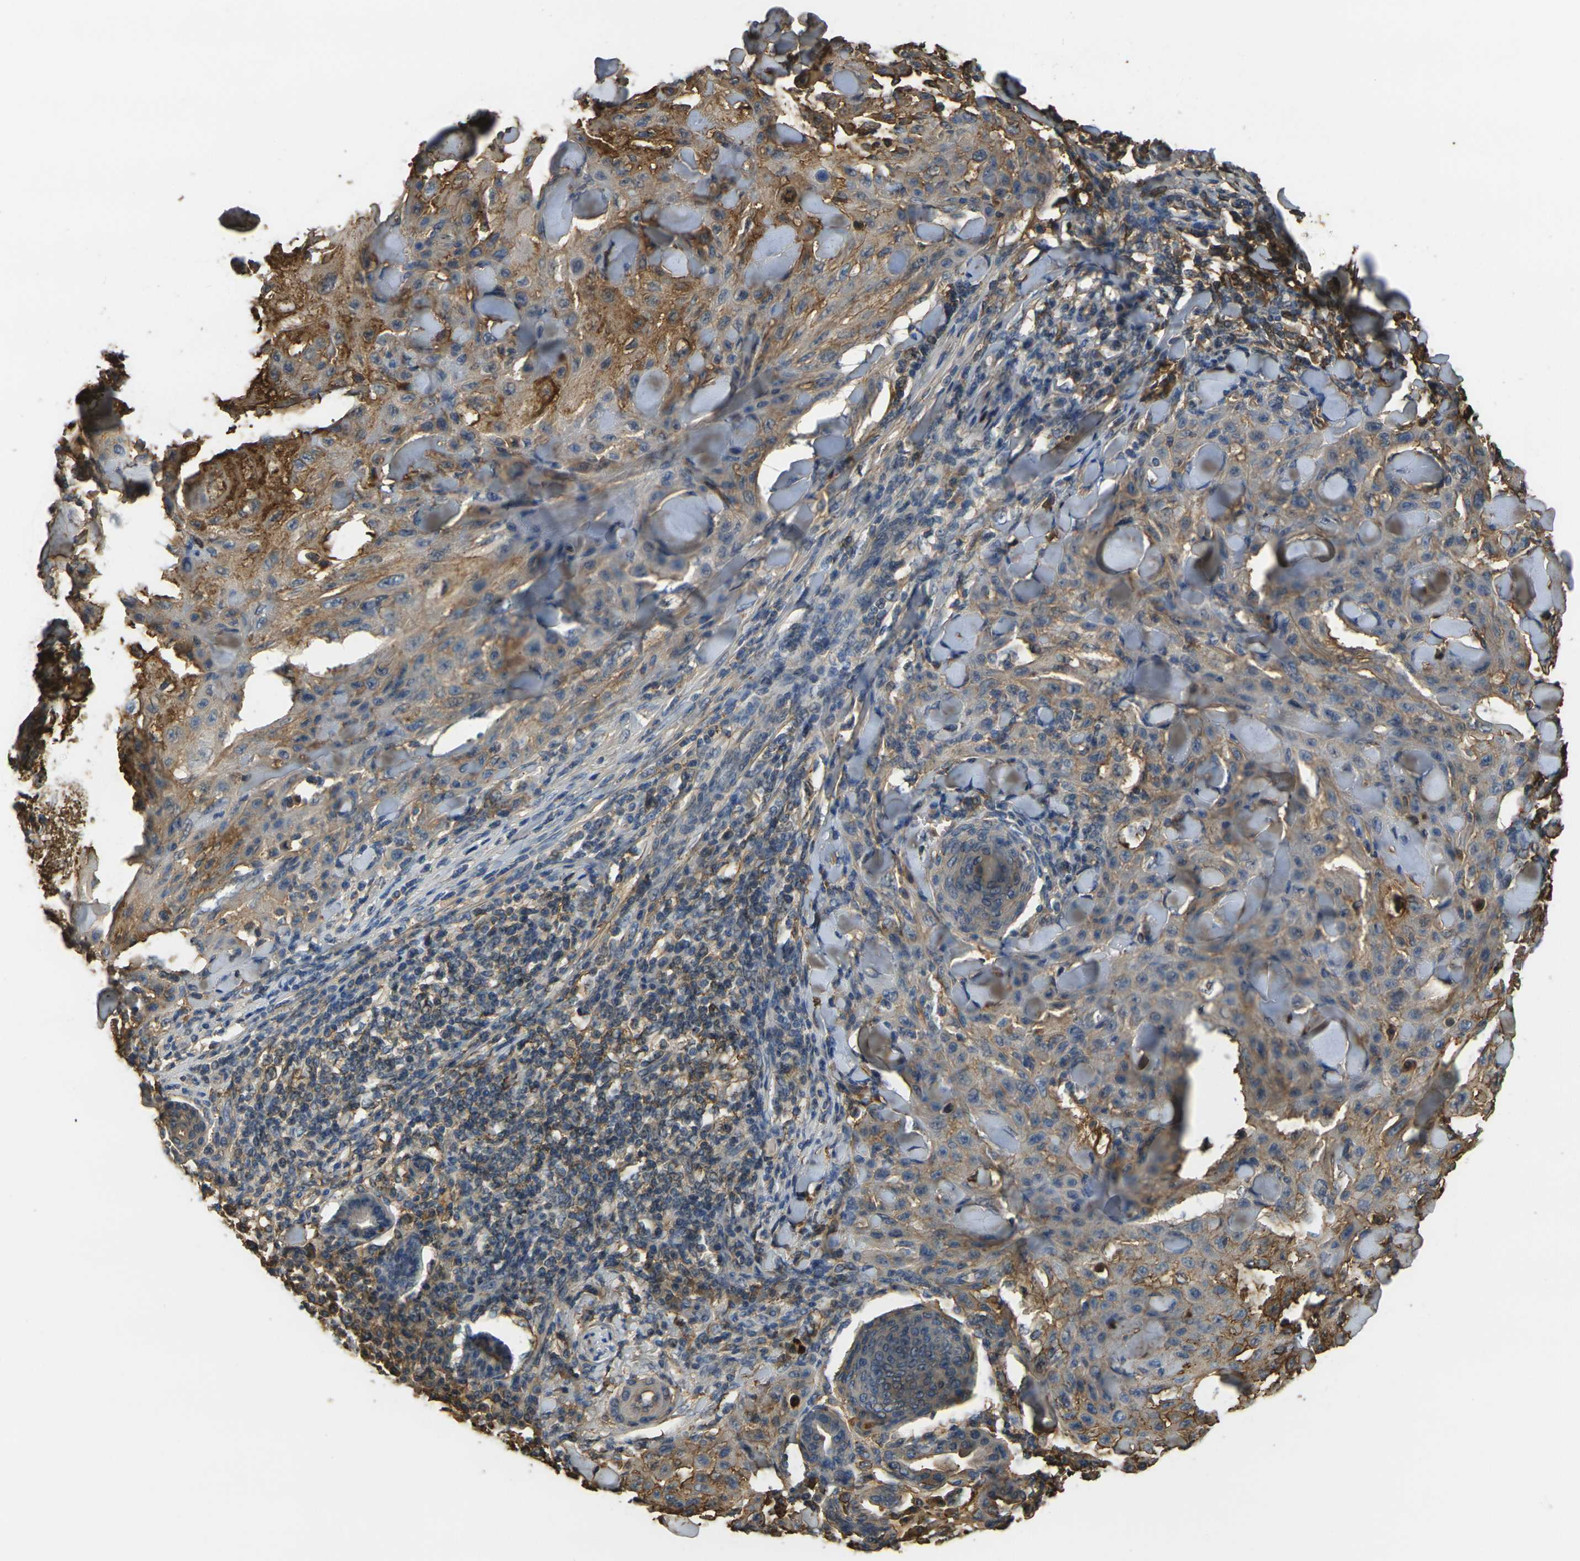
{"staining": {"intensity": "moderate", "quantity": "25%-75%", "location": "cytoplasmic/membranous"}, "tissue": "skin cancer", "cell_type": "Tumor cells", "image_type": "cancer", "snomed": [{"axis": "morphology", "description": "Squamous cell carcinoma, NOS"}, {"axis": "topography", "description": "Skin"}], "caption": "Immunohistochemistry (IHC) photomicrograph of human skin cancer stained for a protein (brown), which shows medium levels of moderate cytoplasmic/membranous positivity in about 25%-75% of tumor cells.", "gene": "PLCD1", "patient": {"sex": "male", "age": 24}}